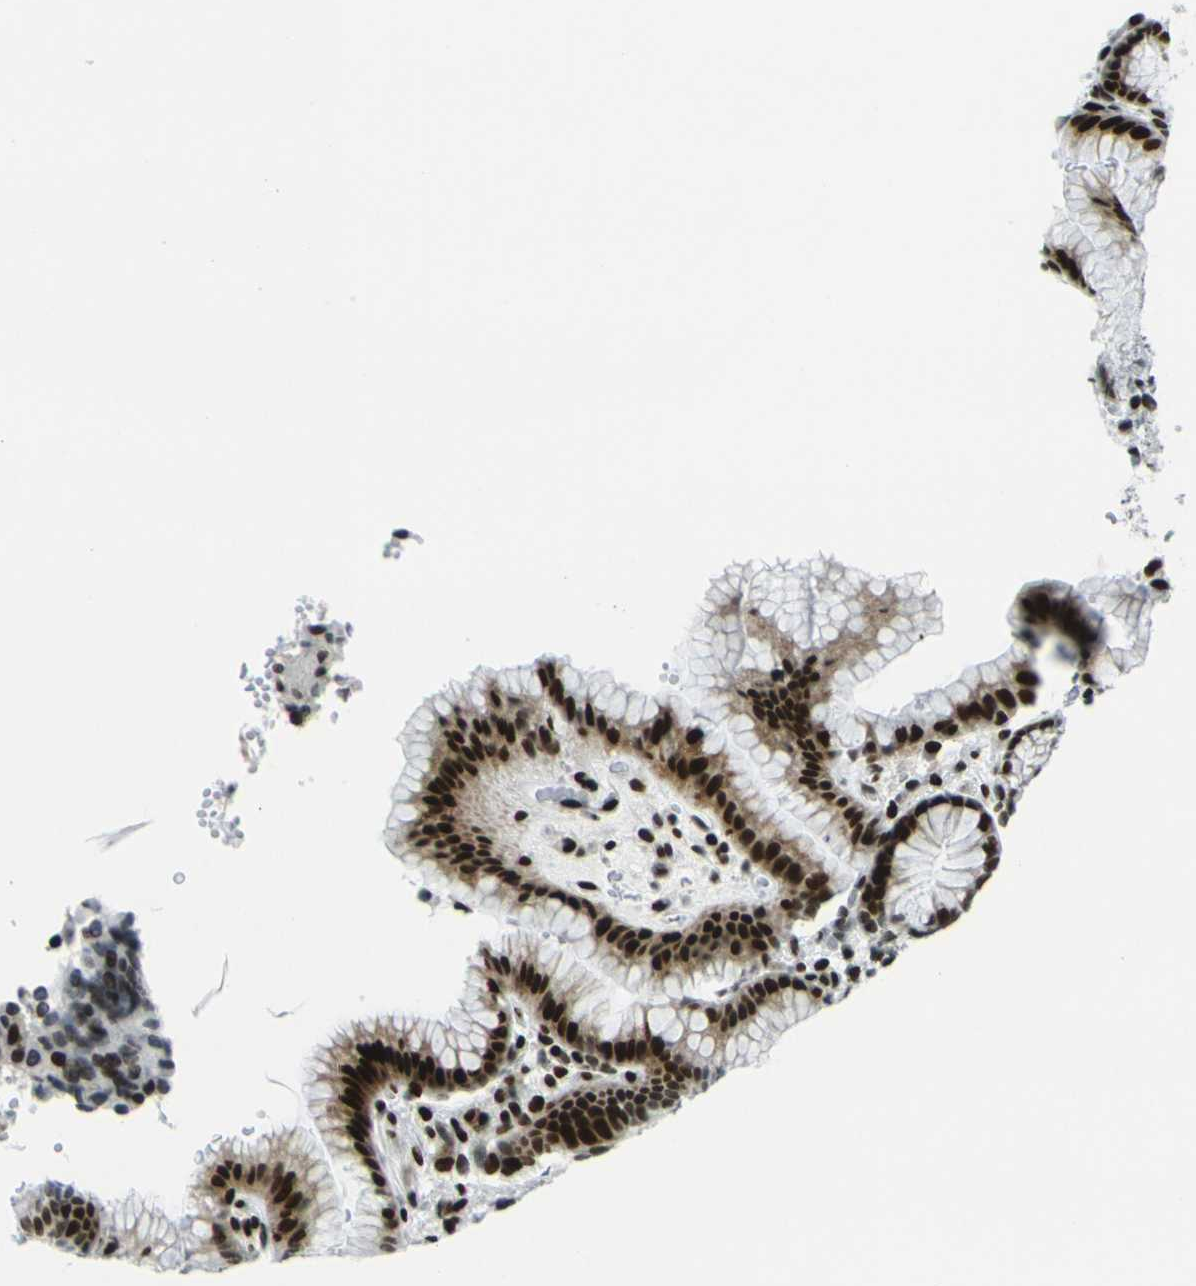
{"staining": {"intensity": "strong", "quantity": ">75%", "location": "cytoplasmic/membranous,nuclear"}, "tissue": "stomach", "cell_type": "Glandular cells", "image_type": "normal", "snomed": [{"axis": "morphology", "description": "Normal tissue, NOS"}, {"axis": "topography", "description": "Stomach, lower"}], "caption": "Immunohistochemistry (IHC) of unremarkable stomach demonstrates high levels of strong cytoplasmic/membranous,nuclear positivity in about >75% of glandular cells.", "gene": "H3", "patient": {"sex": "male", "age": 52}}